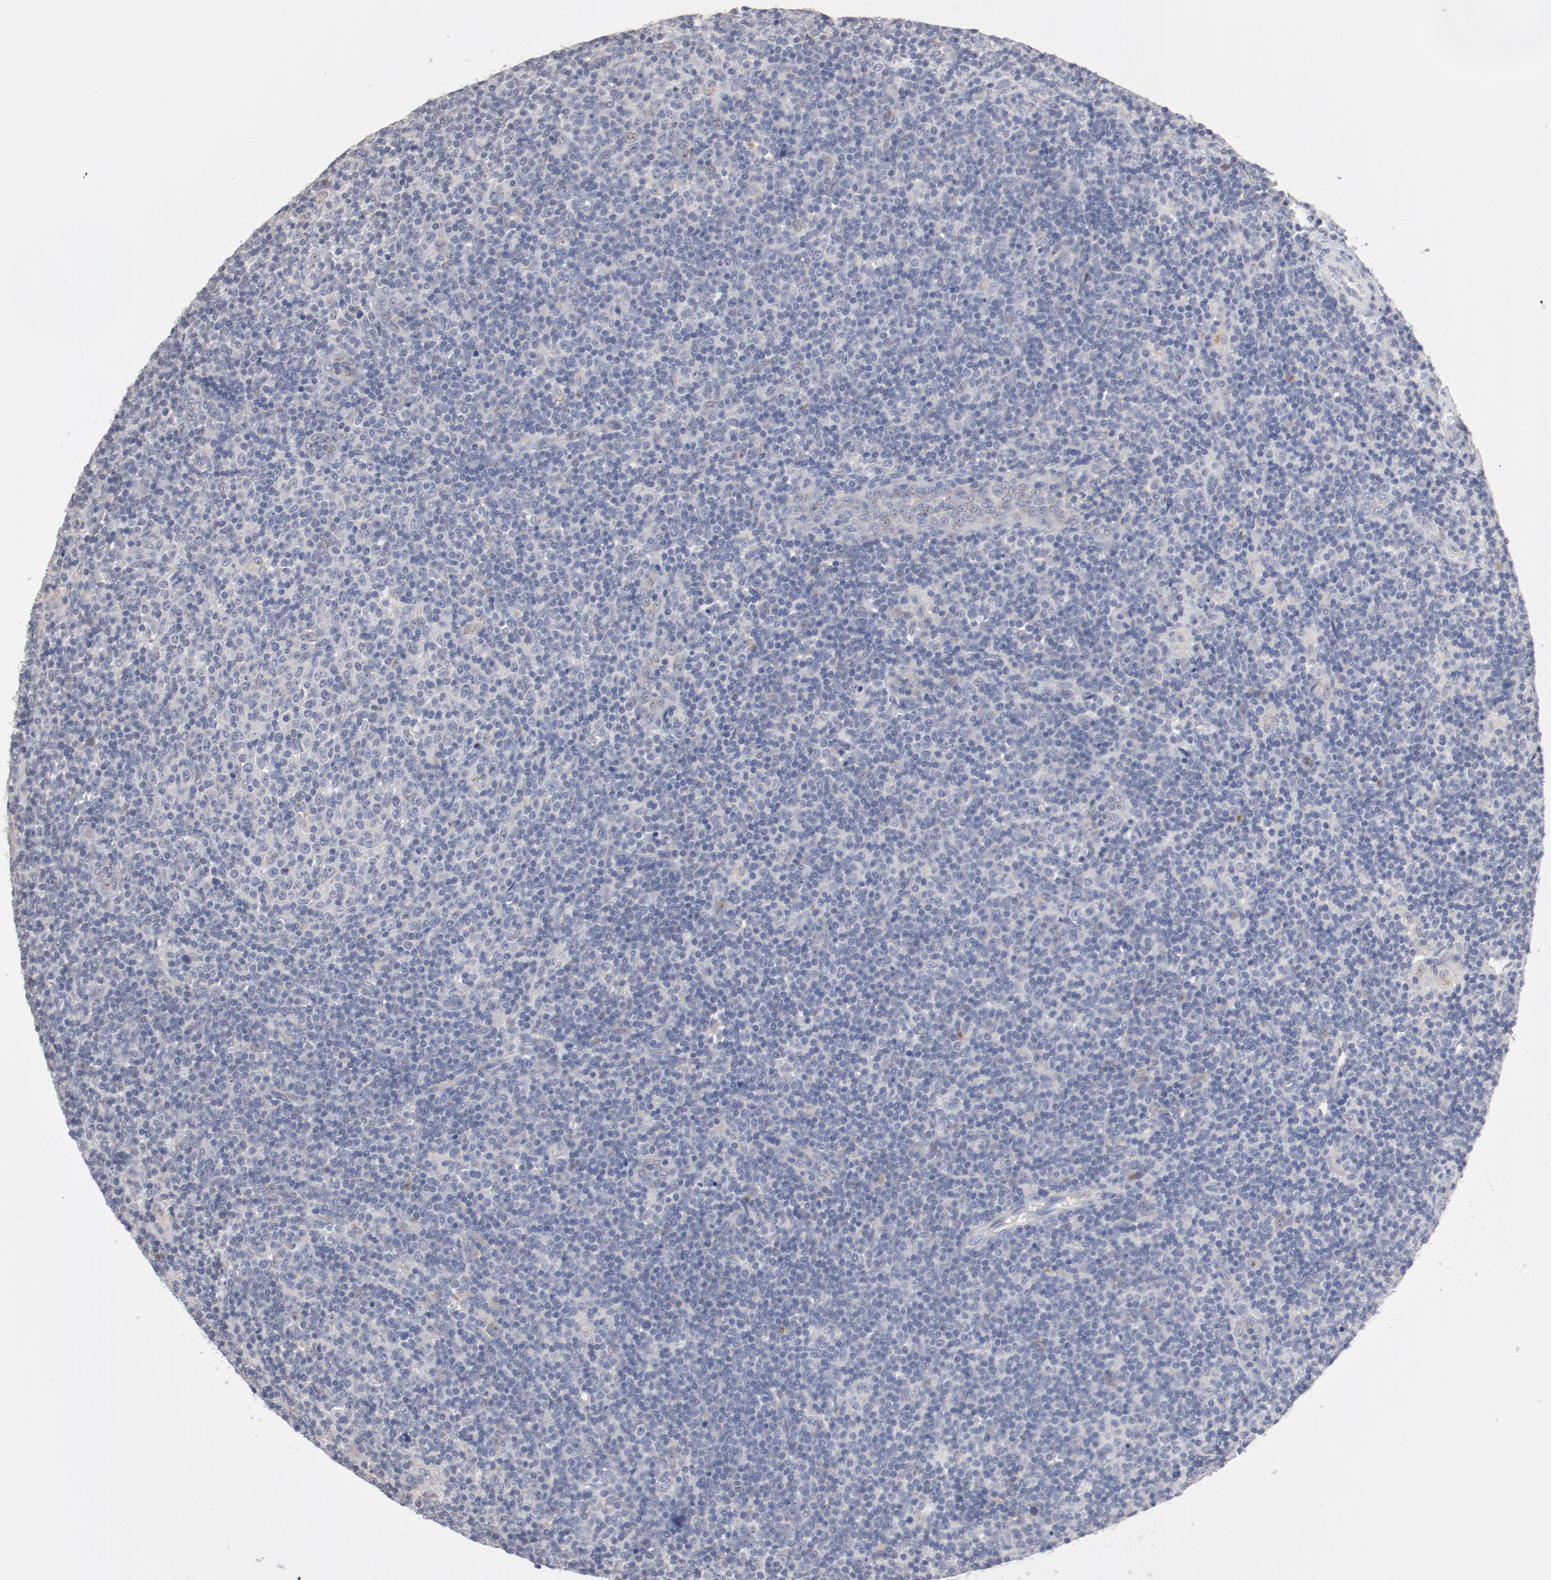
{"staining": {"intensity": "negative", "quantity": "none", "location": "none"}, "tissue": "lymphoma", "cell_type": "Tumor cells", "image_type": "cancer", "snomed": [{"axis": "morphology", "description": "Malignant lymphoma, non-Hodgkin's type, Low grade"}, {"axis": "topography", "description": "Lymph node"}], "caption": "Tumor cells are negative for protein expression in human lymphoma.", "gene": "AK7", "patient": {"sex": "male", "age": 70}}